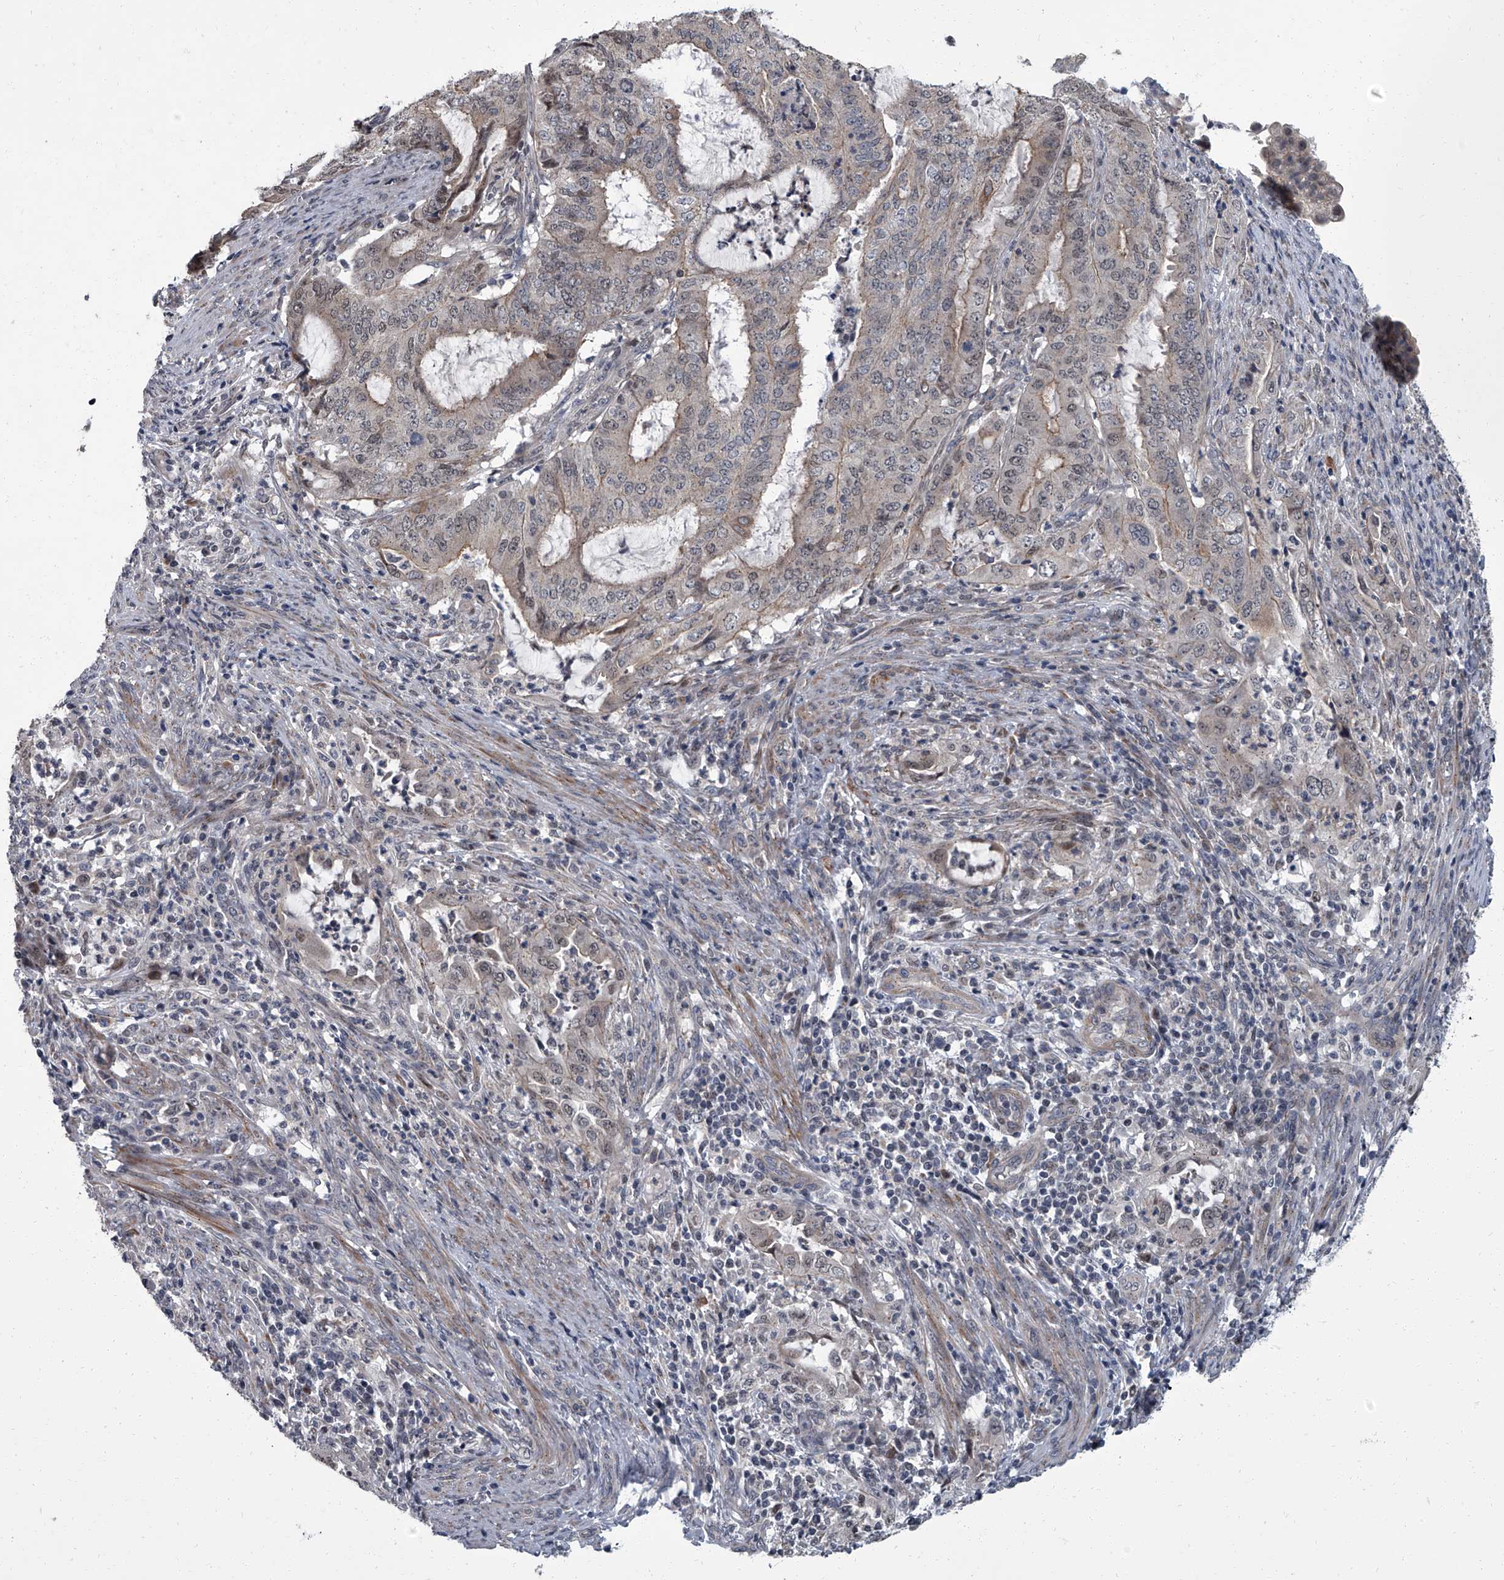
{"staining": {"intensity": "weak", "quantity": "25%-75%", "location": "cytoplasmic/membranous,nuclear"}, "tissue": "endometrial cancer", "cell_type": "Tumor cells", "image_type": "cancer", "snomed": [{"axis": "morphology", "description": "Adenocarcinoma, NOS"}, {"axis": "topography", "description": "Endometrium"}], "caption": "Endometrial adenocarcinoma stained with a brown dye demonstrates weak cytoplasmic/membranous and nuclear positive staining in about 25%-75% of tumor cells.", "gene": "ZNF274", "patient": {"sex": "female", "age": 51}}